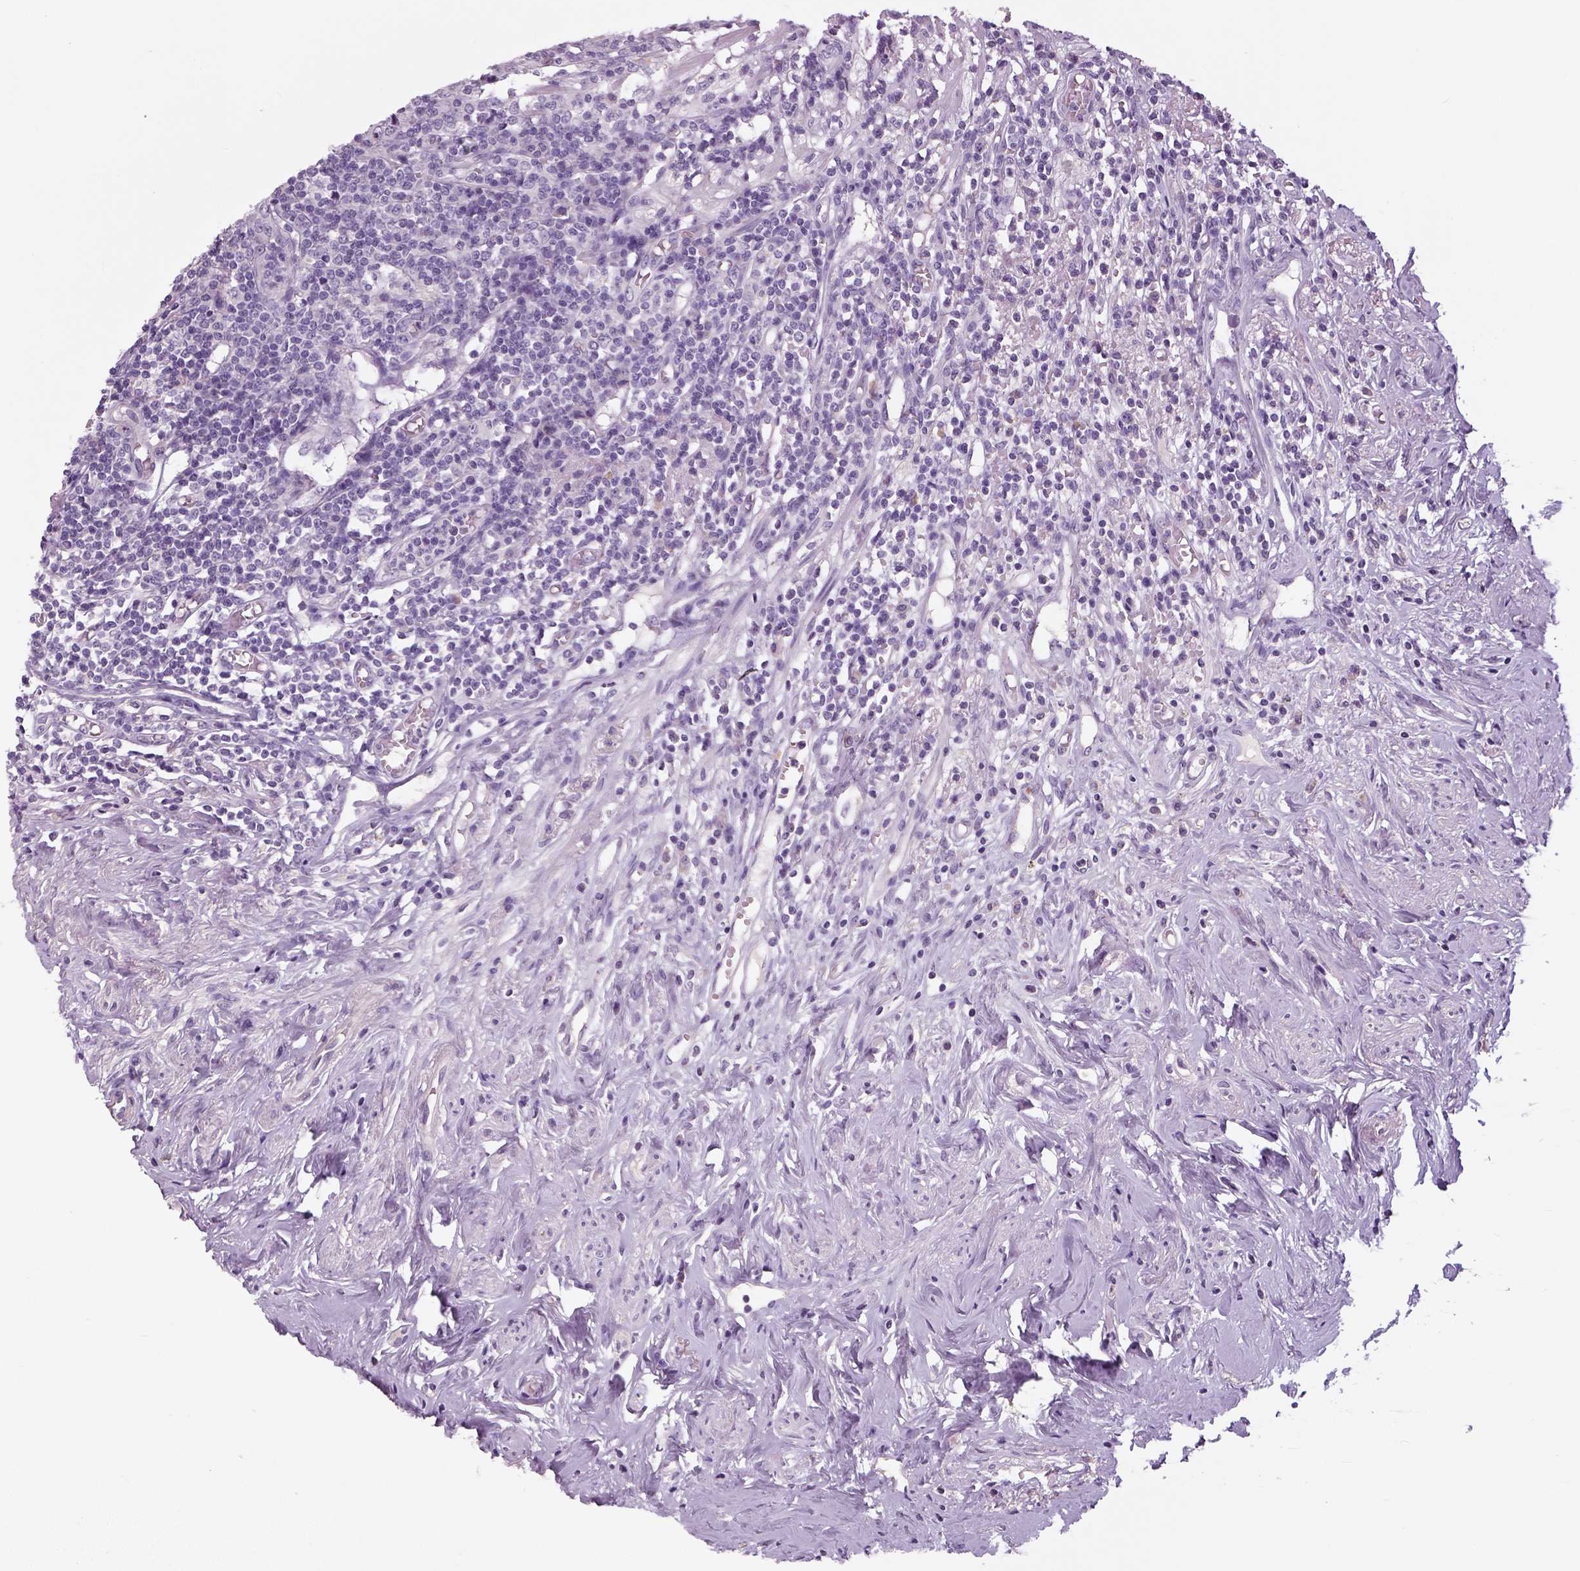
{"staining": {"intensity": "negative", "quantity": "none", "location": "none"}, "tissue": "appendix", "cell_type": "Glandular cells", "image_type": "normal", "snomed": [{"axis": "morphology", "description": "Normal tissue, NOS"}, {"axis": "morphology", "description": "Carcinoma, endometroid"}, {"axis": "topography", "description": "Appendix"}, {"axis": "topography", "description": "Colon"}], "caption": "High power microscopy photomicrograph of an immunohistochemistry micrograph of unremarkable appendix, revealing no significant positivity in glandular cells.", "gene": "NECAB1", "patient": {"sex": "female", "age": 60}}